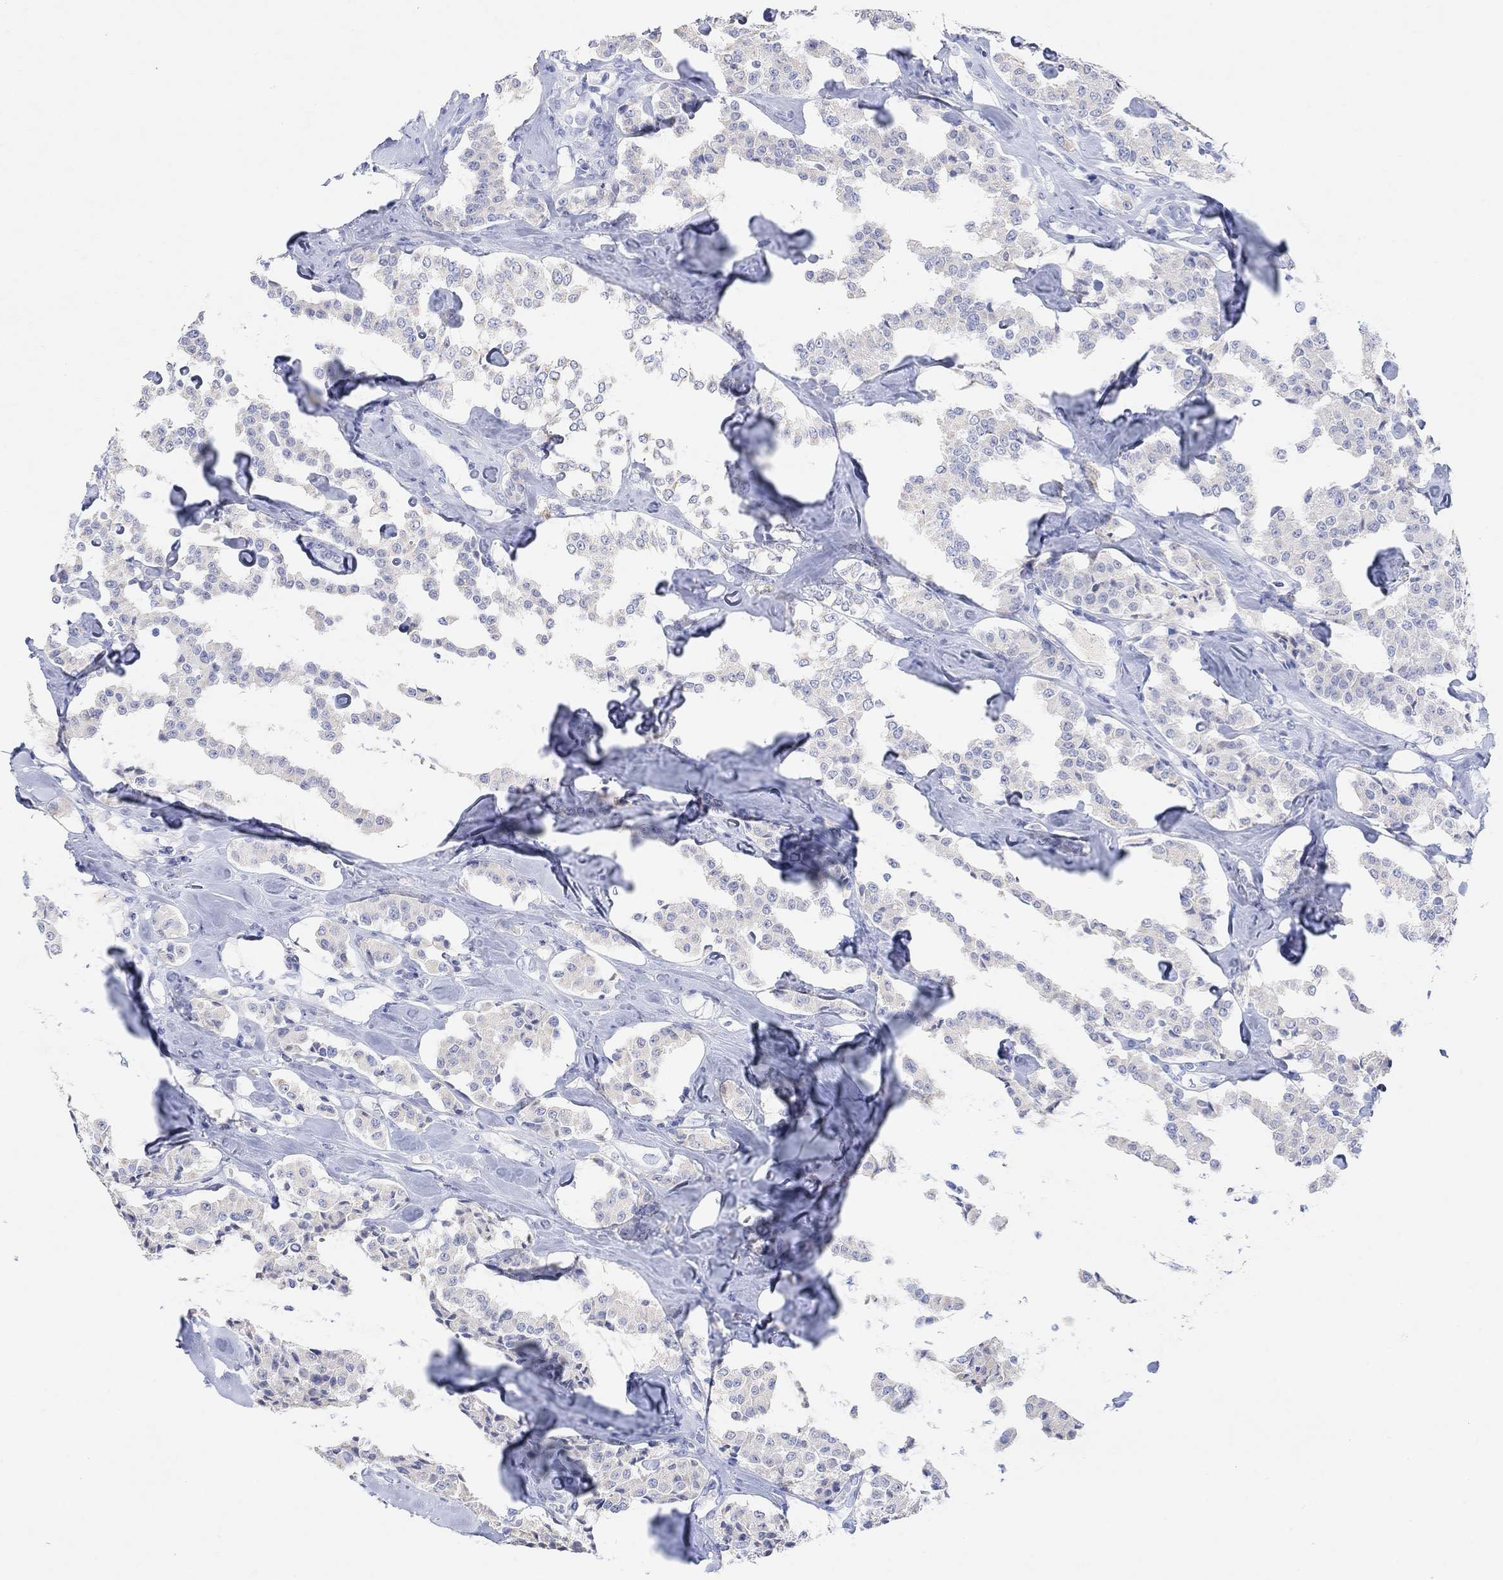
{"staining": {"intensity": "negative", "quantity": "none", "location": "none"}, "tissue": "carcinoid", "cell_type": "Tumor cells", "image_type": "cancer", "snomed": [{"axis": "morphology", "description": "Carcinoid, malignant, NOS"}, {"axis": "topography", "description": "Pancreas"}], "caption": "This is an IHC micrograph of carcinoid. There is no expression in tumor cells.", "gene": "TYR", "patient": {"sex": "male", "age": 41}}